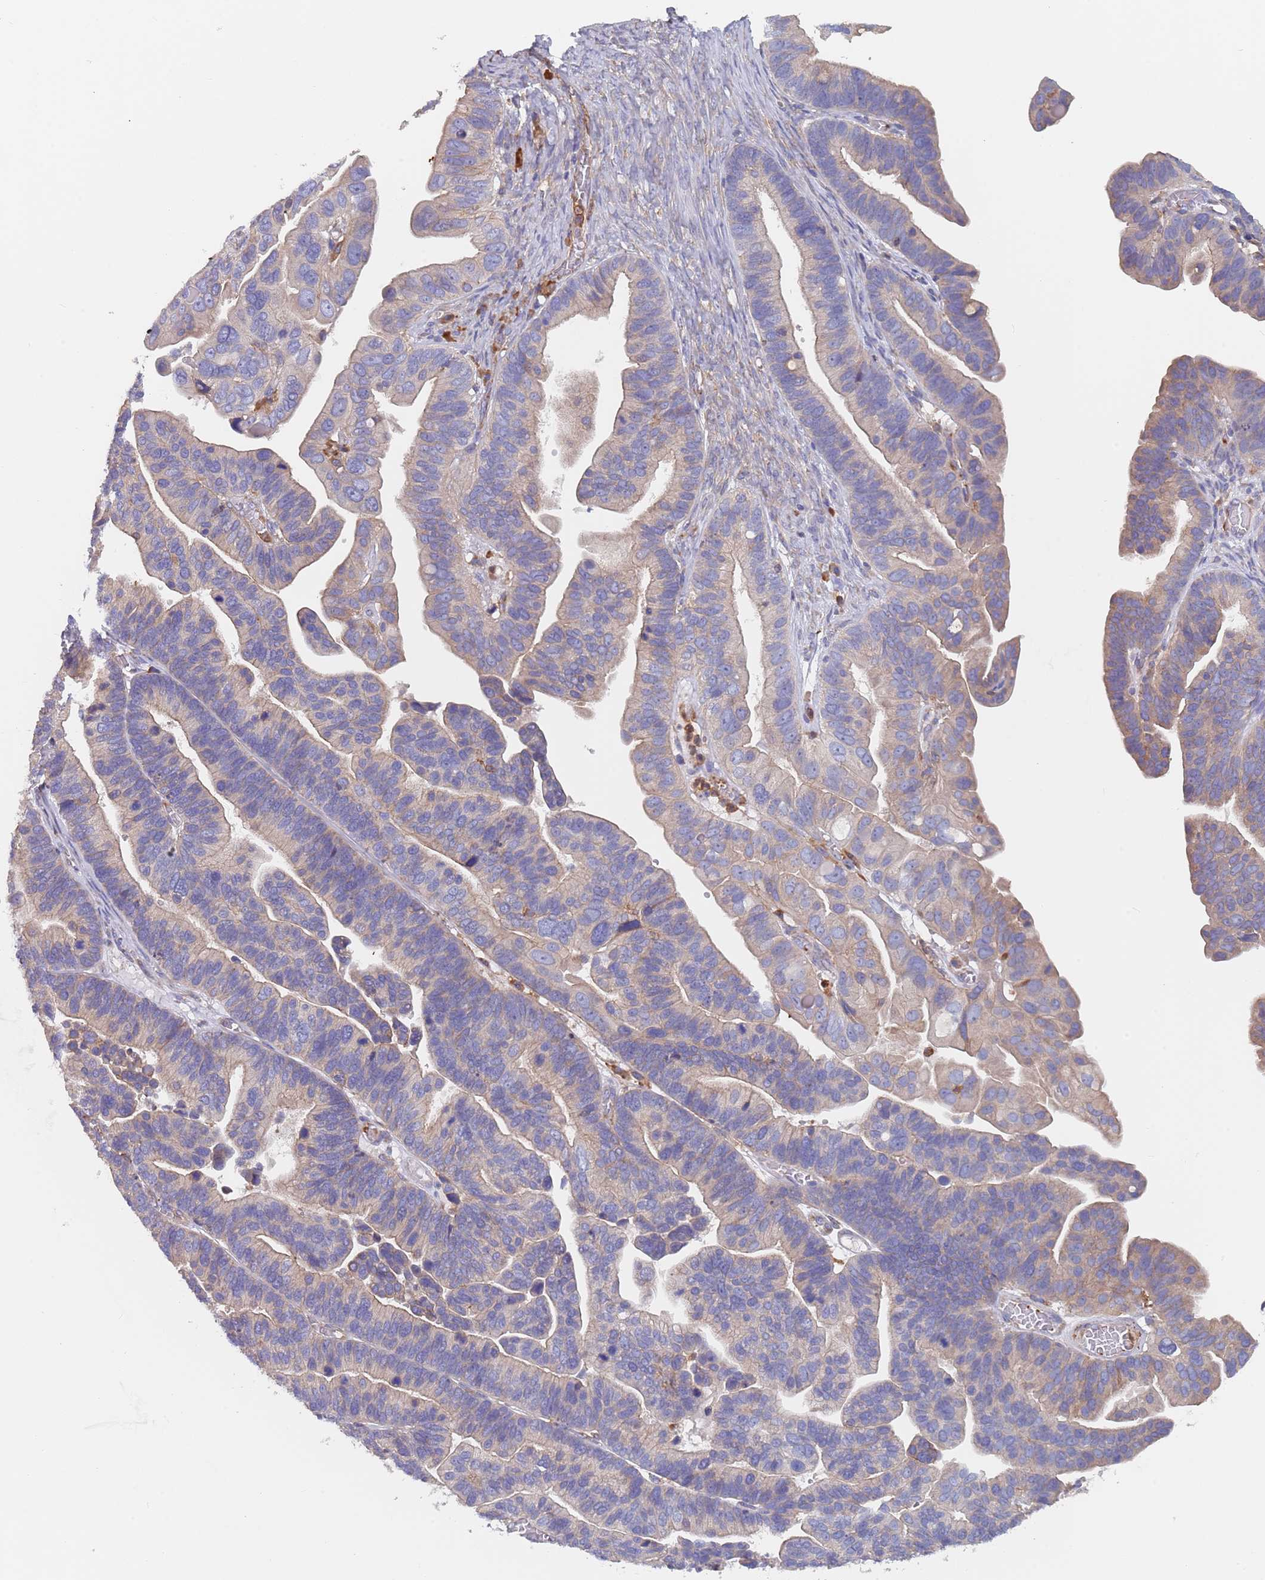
{"staining": {"intensity": "weak", "quantity": "25%-75%", "location": "cytoplasmic/membranous"}, "tissue": "ovarian cancer", "cell_type": "Tumor cells", "image_type": "cancer", "snomed": [{"axis": "morphology", "description": "Cystadenocarcinoma, serous, NOS"}, {"axis": "topography", "description": "Ovary"}], "caption": "This is an image of immunohistochemistry staining of ovarian cancer, which shows weak staining in the cytoplasmic/membranous of tumor cells.", "gene": "DCUN1D3", "patient": {"sex": "female", "age": 56}}